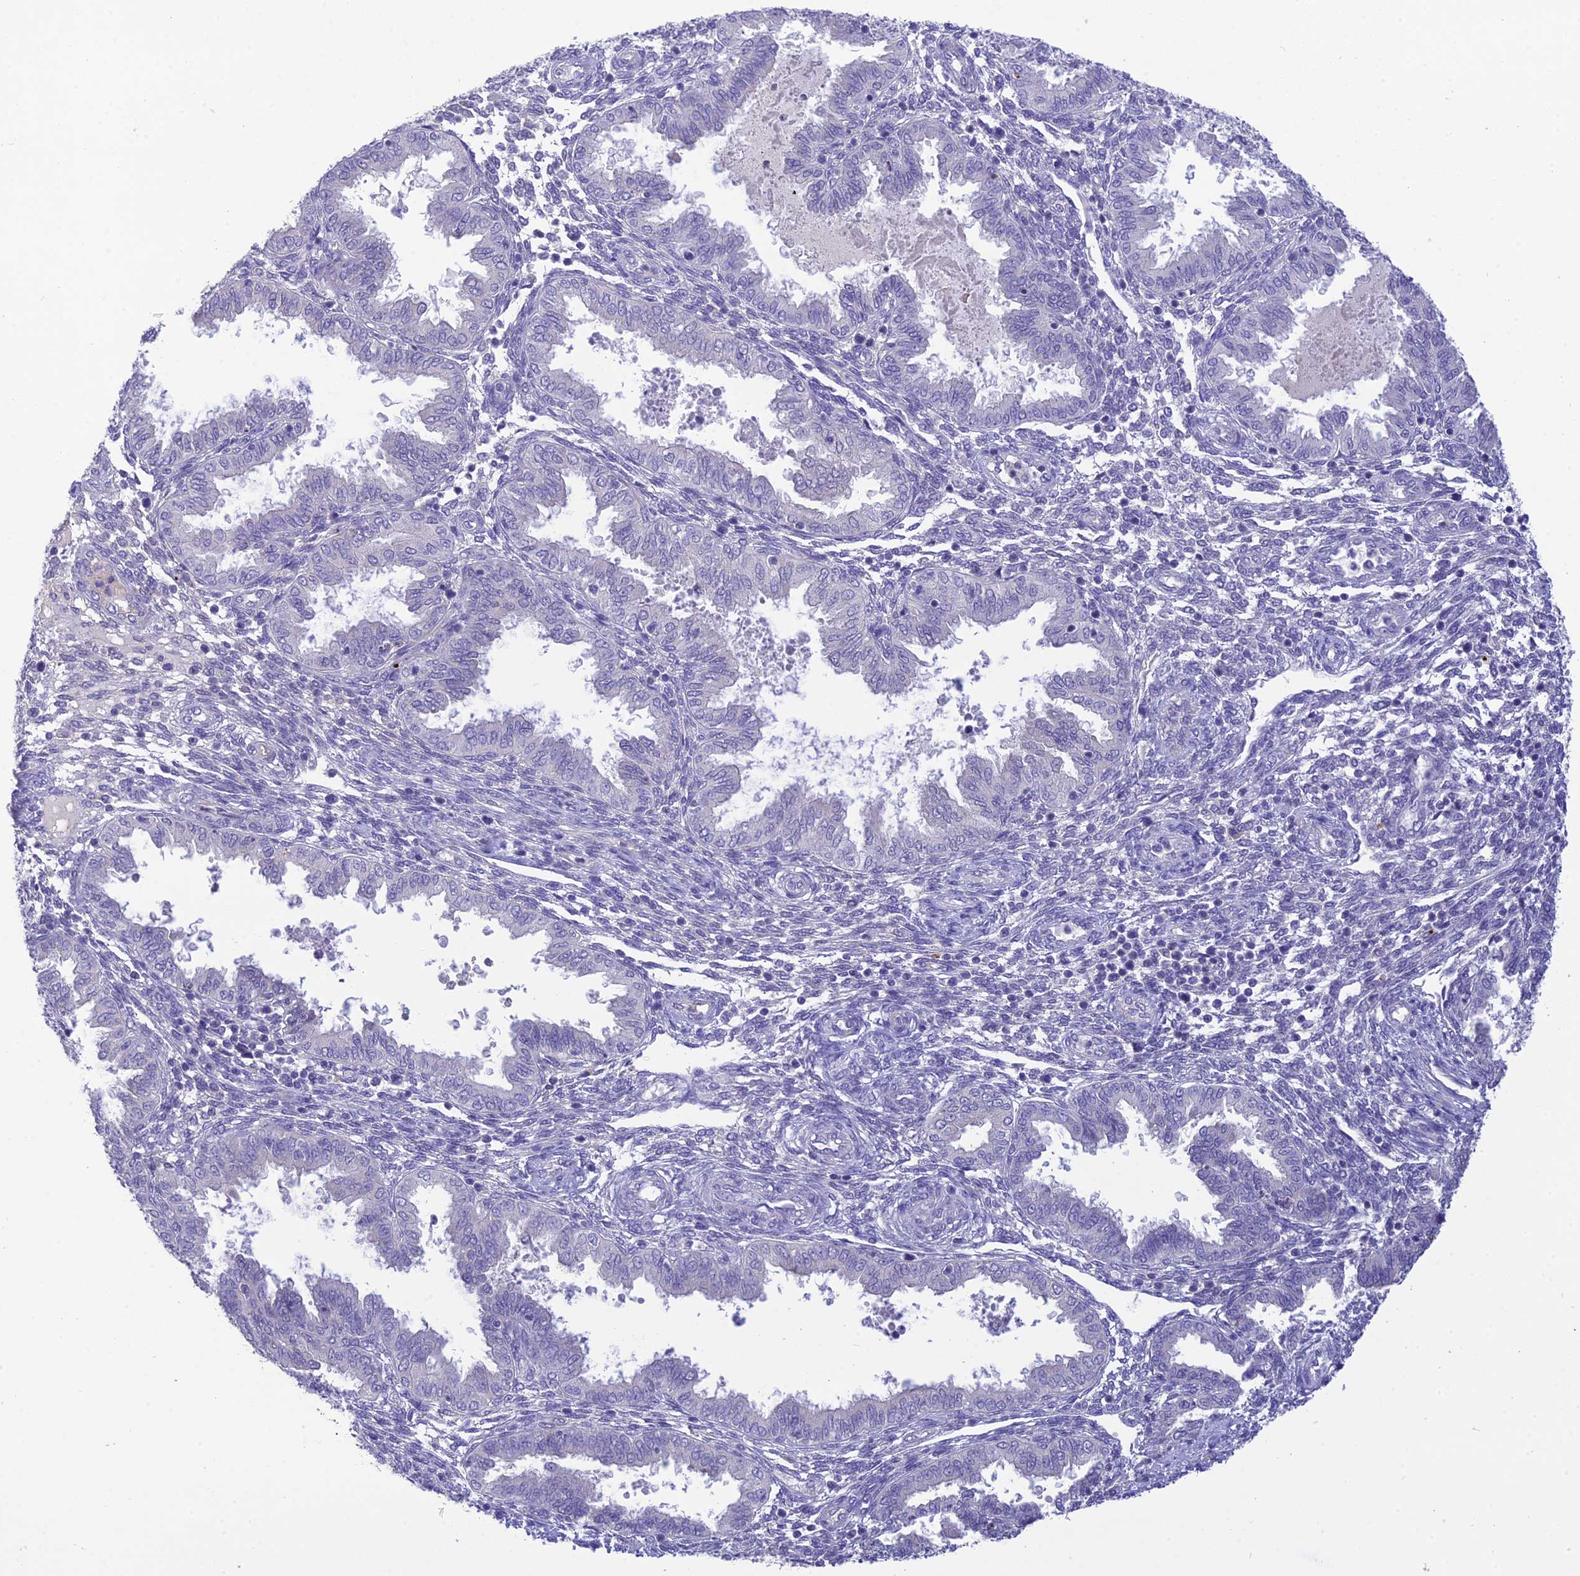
{"staining": {"intensity": "negative", "quantity": "none", "location": "none"}, "tissue": "endometrium", "cell_type": "Cells in endometrial stroma", "image_type": "normal", "snomed": [{"axis": "morphology", "description": "Normal tissue, NOS"}, {"axis": "topography", "description": "Endometrium"}], "caption": "The histopathology image exhibits no significant staining in cells in endometrial stroma of endometrium. Nuclei are stained in blue.", "gene": "XPO7", "patient": {"sex": "female", "age": 33}}